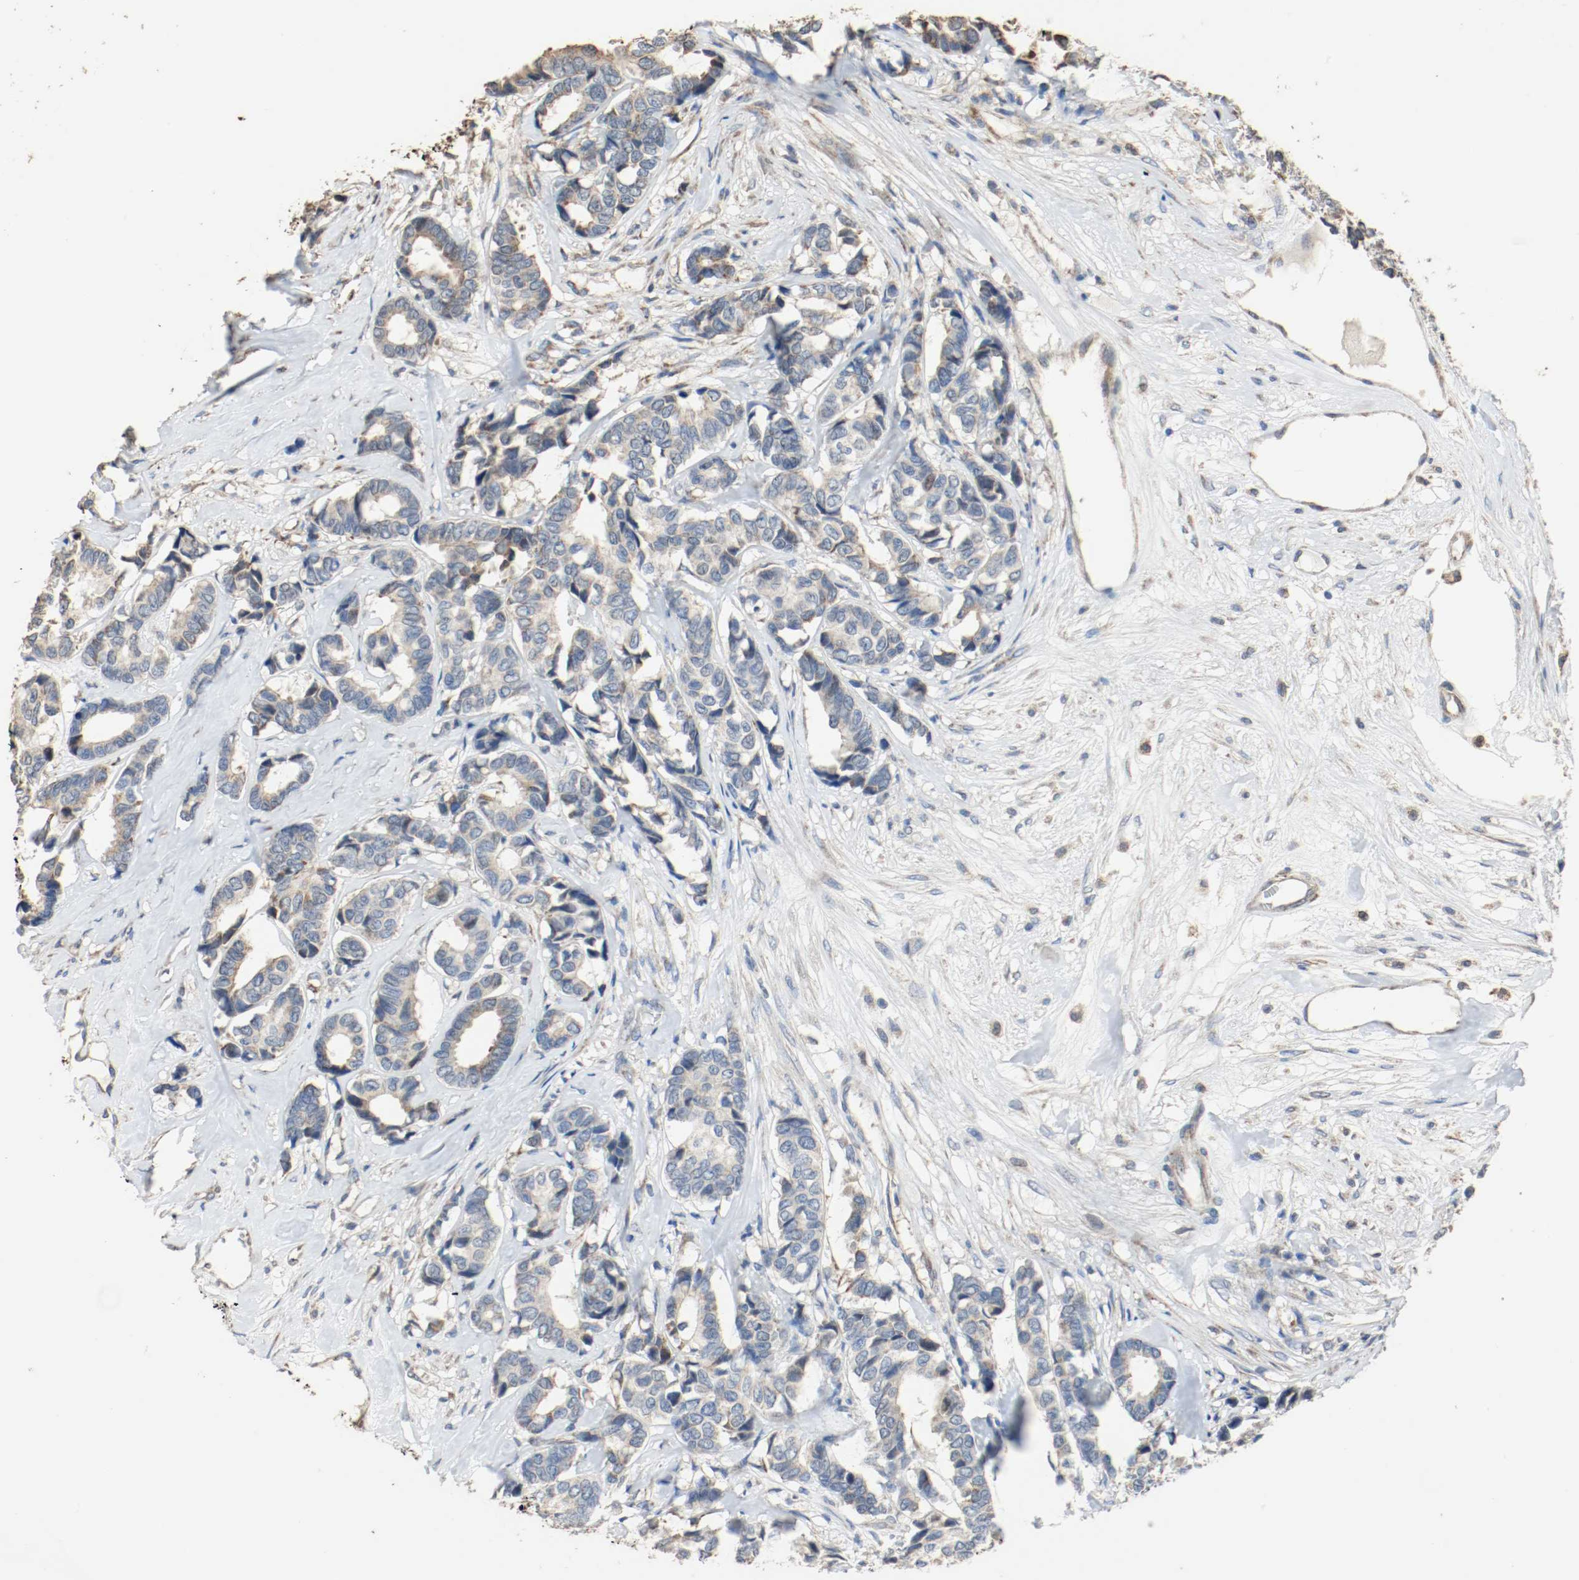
{"staining": {"intensity": "moderate", "quantity": ">75%", "location": "cytoplasmic/membranous"}, "tissue": "breast cancer", "cell_type": "Tumor cells", "image_type": "cancer", "snomed": [{"axis": "morphology", "description": "Duct carcinoma"}, {"axis": "topography", "description": "Breast"}], "caption": "Breast cancer (invasive ductal carcinoma) tissue exhibits moderate cytoplasmic/membranous expression in approximately >75% of tumor cells, visualized by immunohistochemistry.", "gene": "ALDH4A1", "patient": {"sex": "female", "age": 87}}